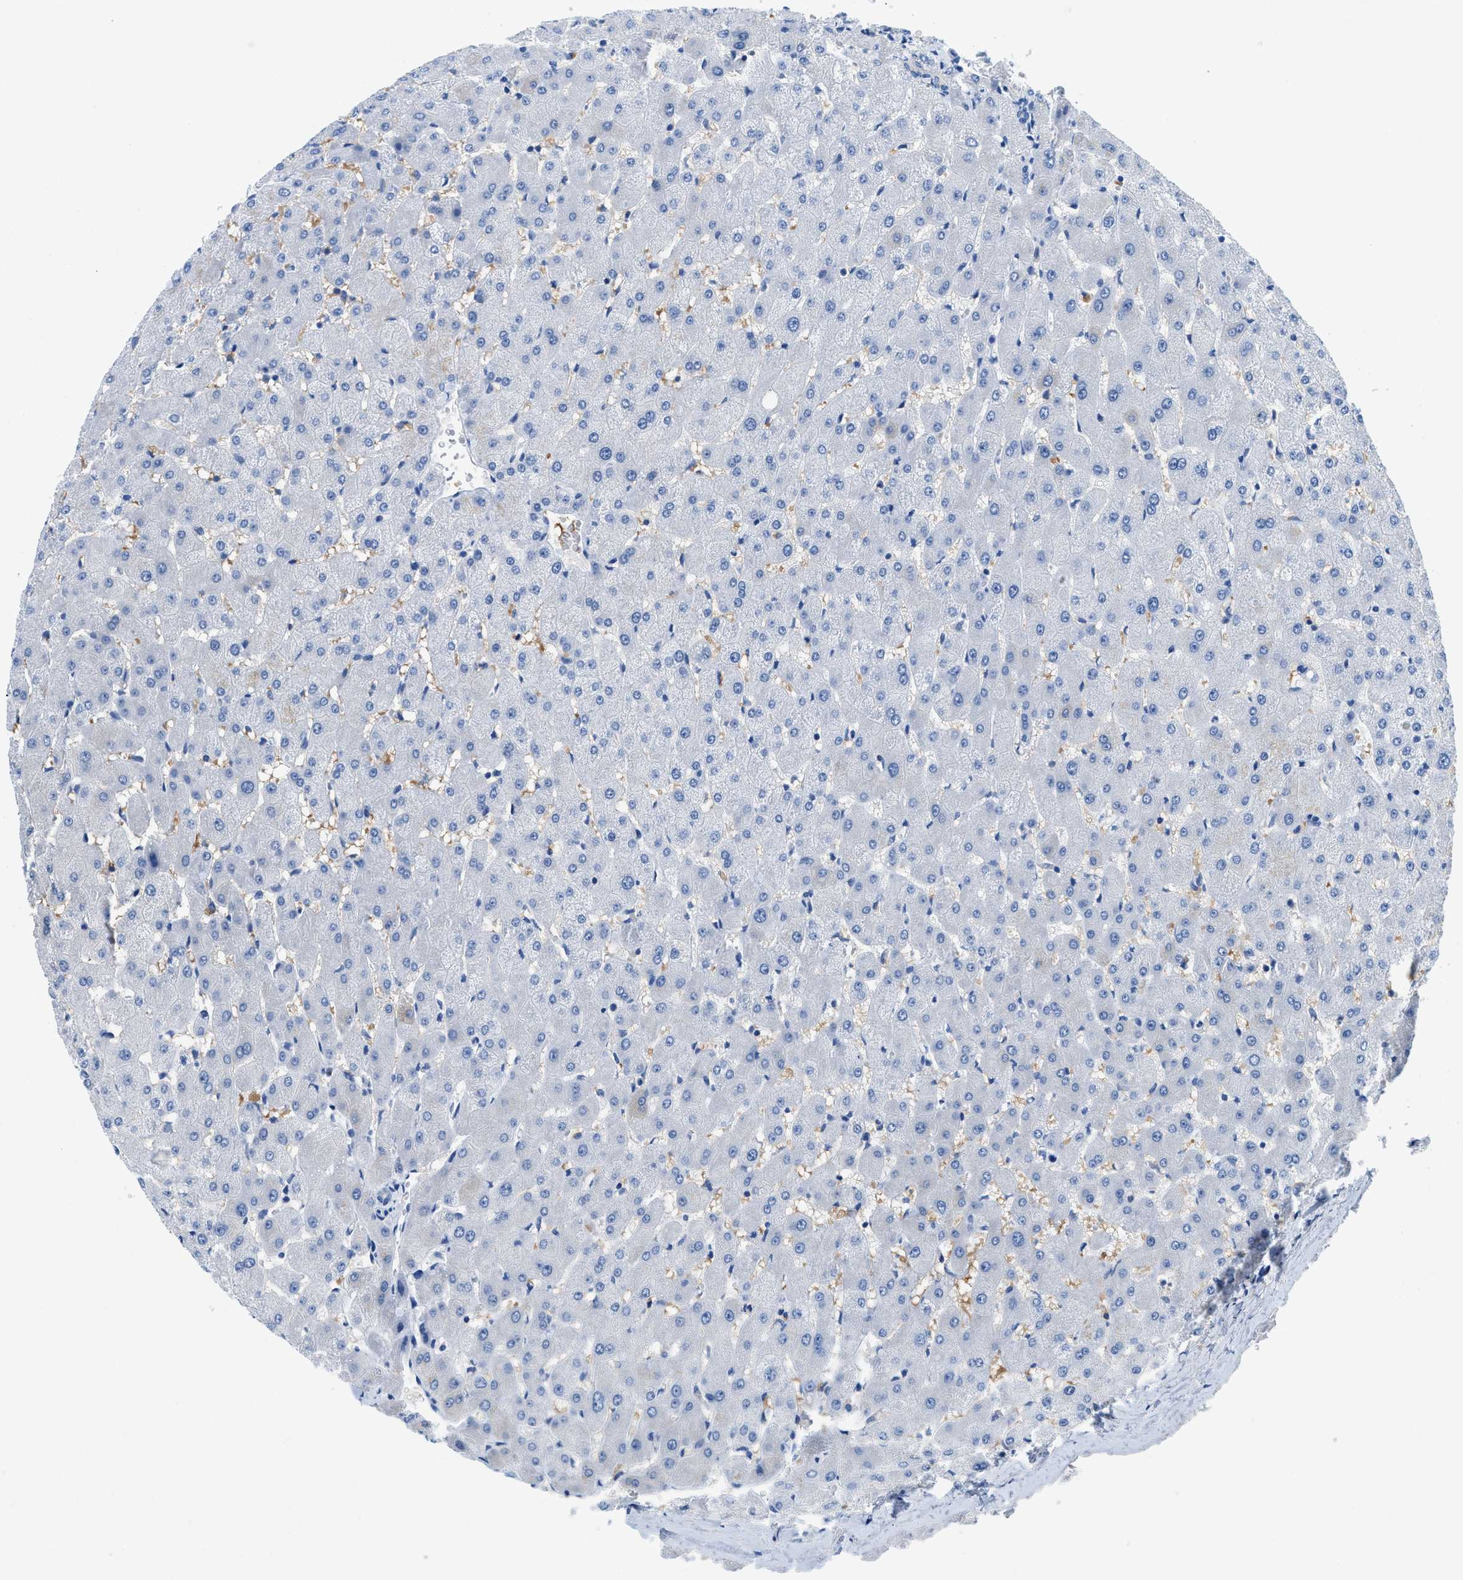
{"staining": {"intensity": "weak", "quantity": "<25%", "location": "cytoplasmic/membranous"}, "tissue": "liver", "cell_type": "Cholangiocytes", "image_type": "normal", "snomed": [{"axis": "morphology", "description": "Normal tissue, NOS"}, {"axis": "topography", "description": "Liver"}], "caption": "This is a micrograph of immunohistochemistry staining of unremarkable liver, which shows no positivity in cholangiocytes.", "gene": "BPGM", "patient": {"sex": "female", "age": 63}}